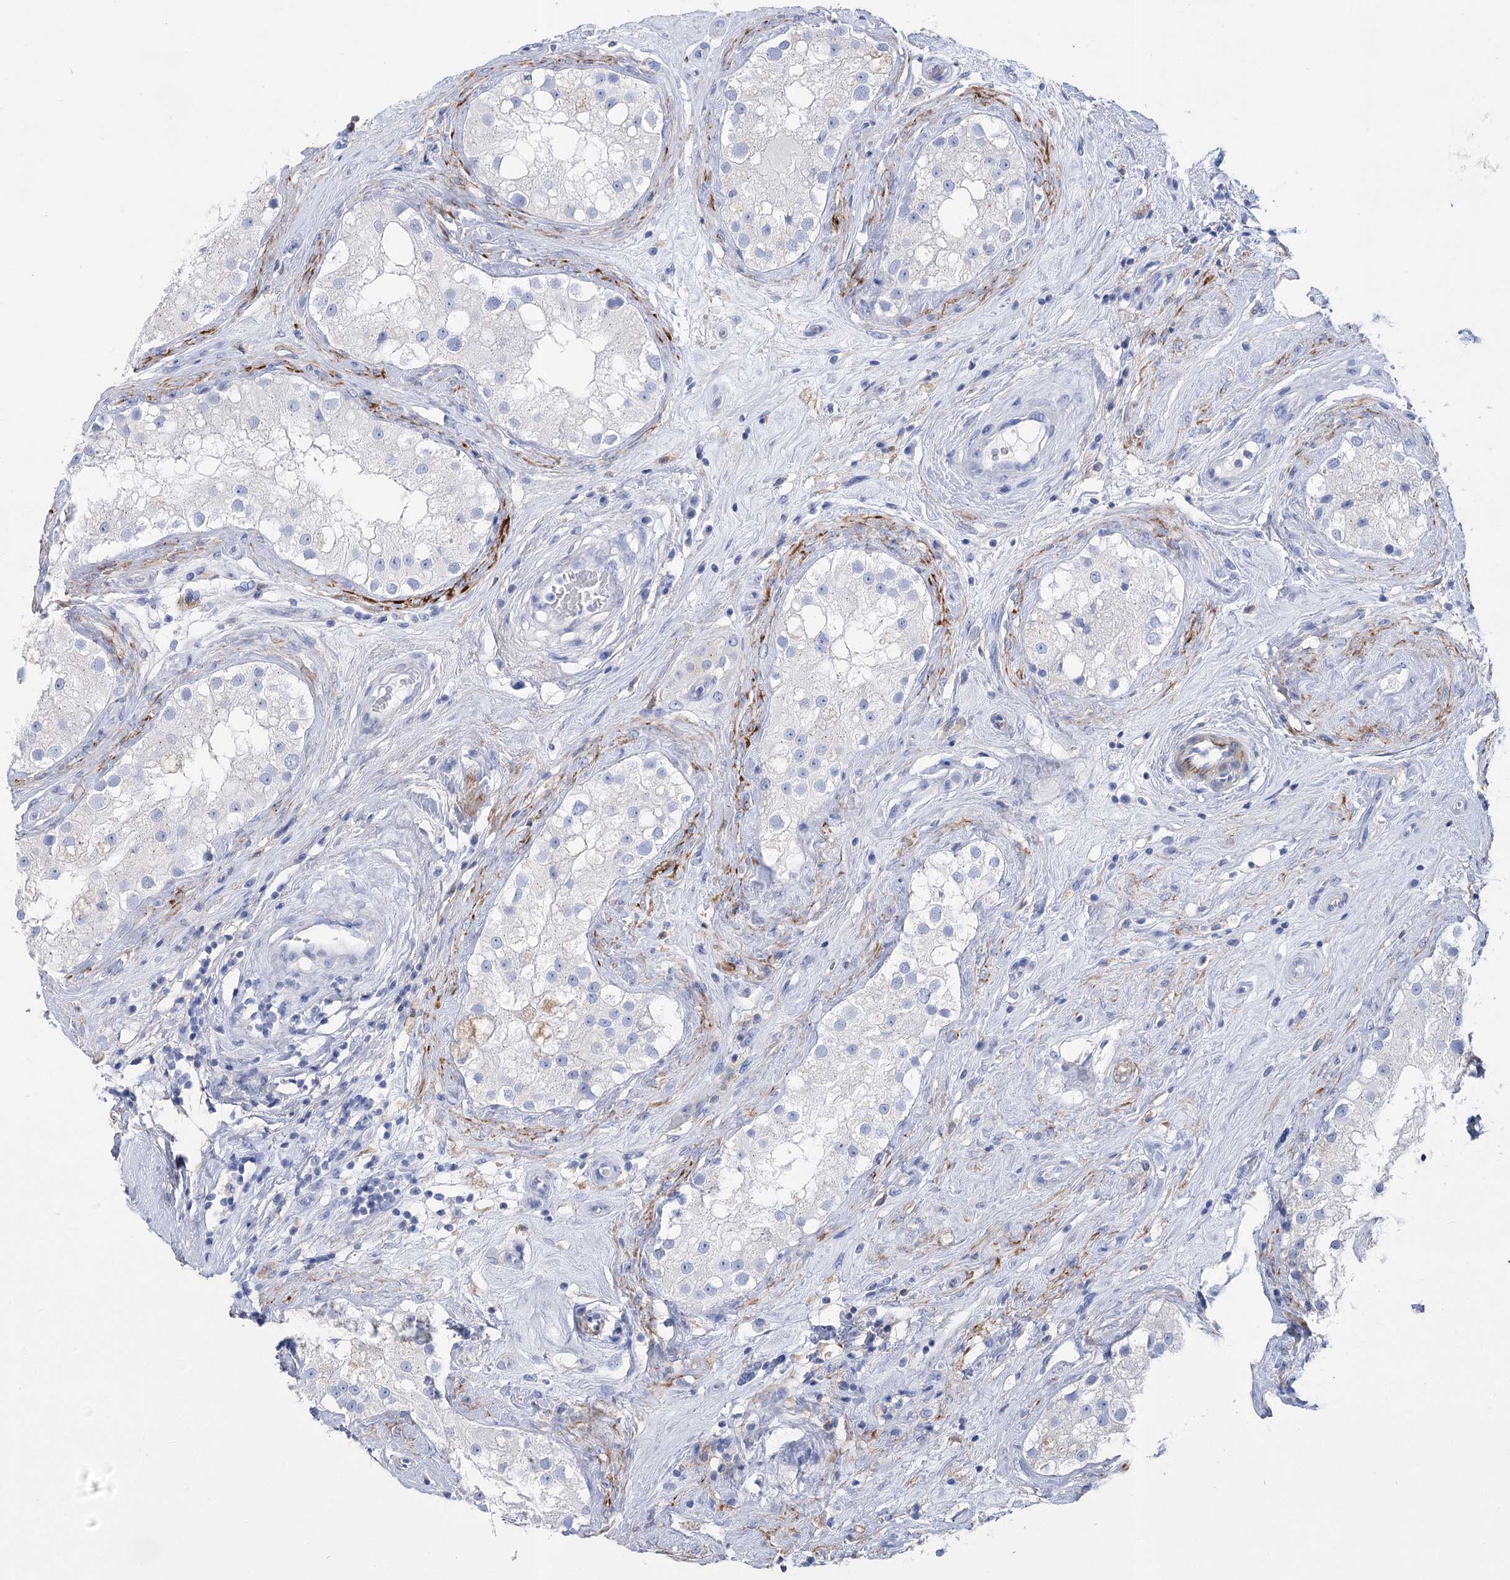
{"staining": {"intensity": "negative", "quantity": "none", "location": "none"}, "tissue": "testis", "cell_type": "Cells in seminiferous ducts", "image_type": "normal", "snomed": [{"axis": "morphology", "description": "Normal tissue, NOS"}, {"axis": "topography", "description": "Testis"}], "caption": "IHC histopathology image of benign testis: testis stained with DAB (3,3'-diaminobenzidine) demonstrates no significant protein expression in cells in seminiferous ducts. (IHC, brightfield microscopy, high magnification).", "gene": "PCDHA1", "patient": {"sex": "male", "age": 84}}